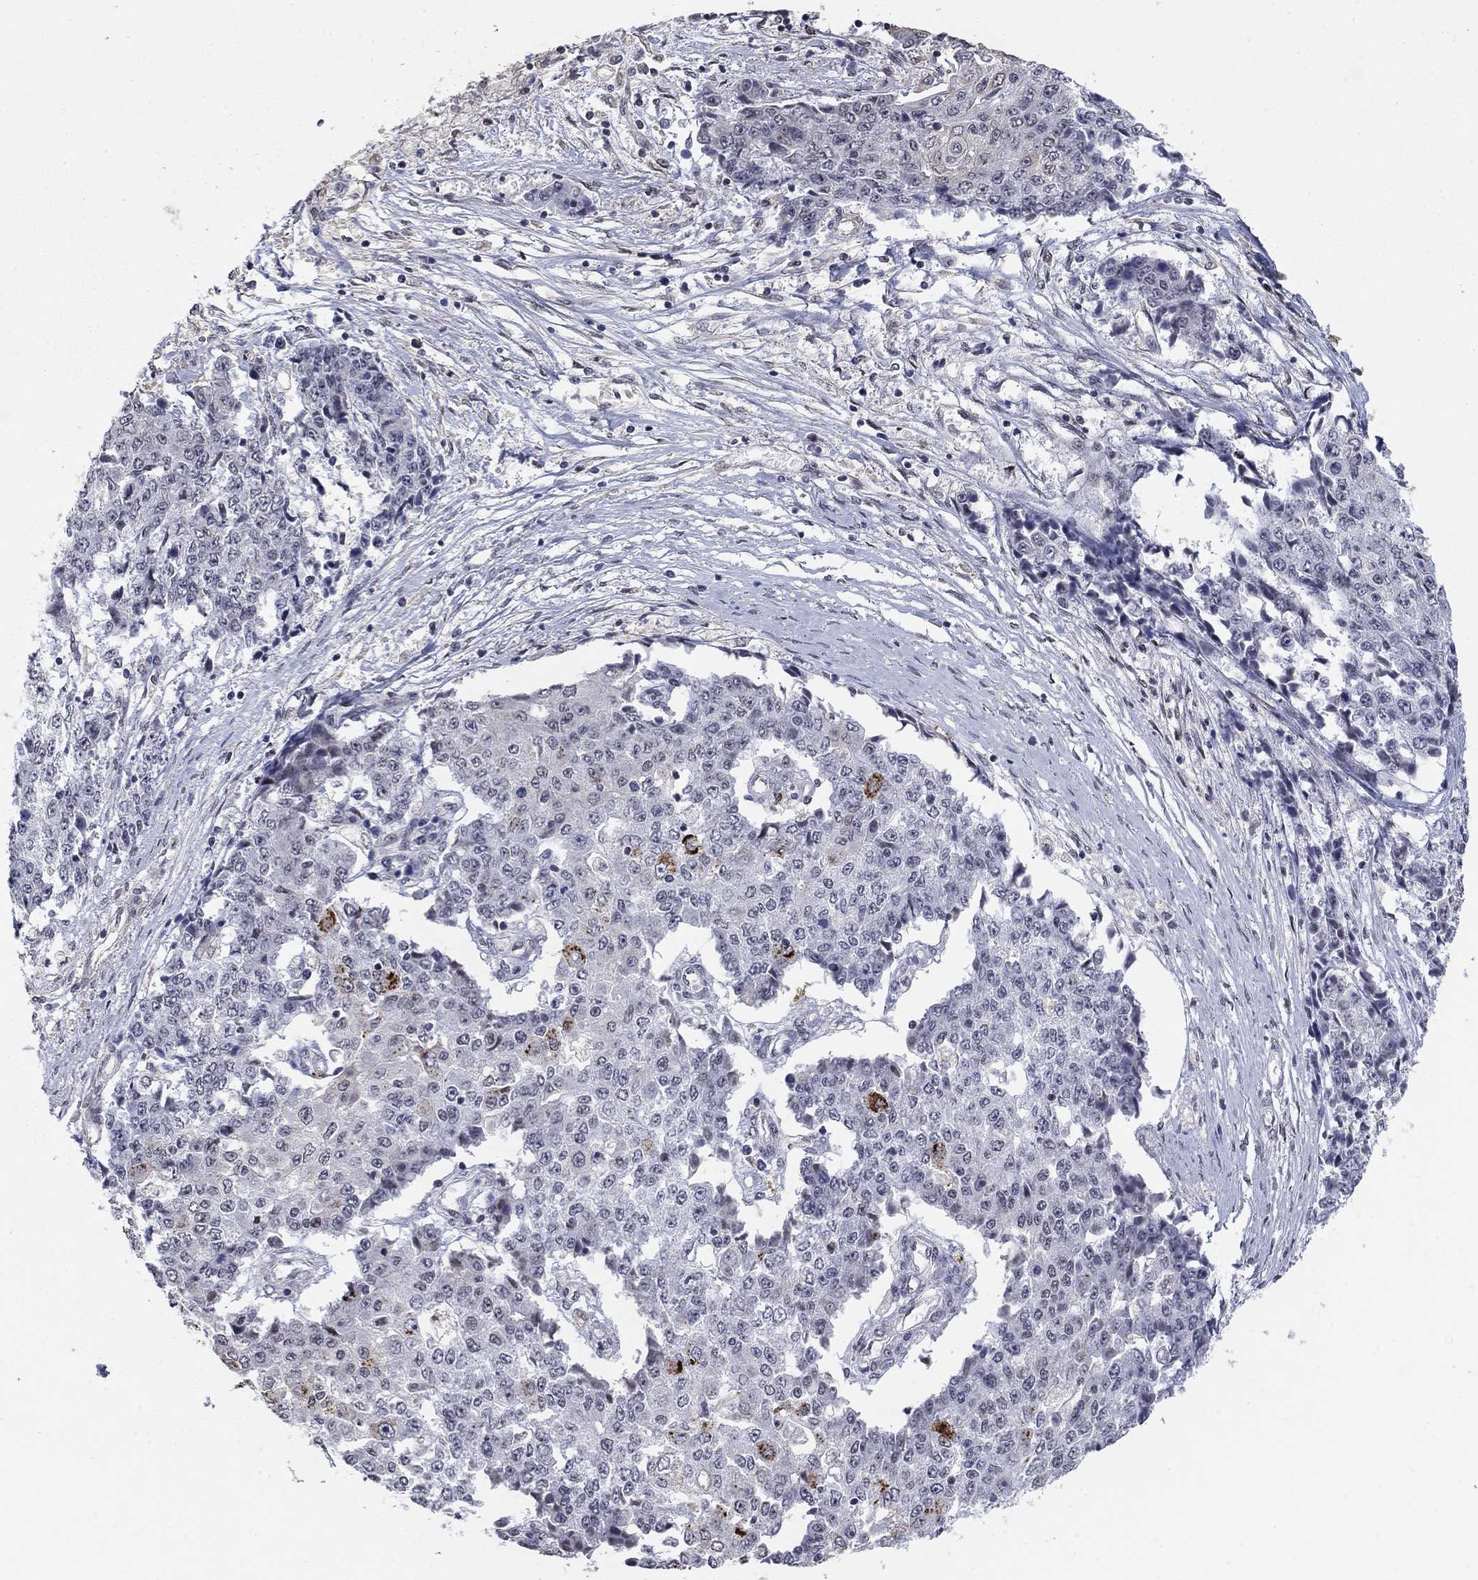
{"staining": {"intensity": "negative", "quantity": "none", "location": "none"}, "tissue": "ovarian cancer", "cell_type": "Tumor cells", "image_type": "cancer", "snomed": [{"axis": "morphology", "description": "Carcinoma, endometroid"}, {"axis": "topography", "description": "Ovary"}], "caption": "Ovarian cancer (endometroid carcinoma) was stained to show a protein in brown. There is no significant expression in tumor cells.", "gene": "GRIA3", "patient": {"sex": "female", "age": 42}}